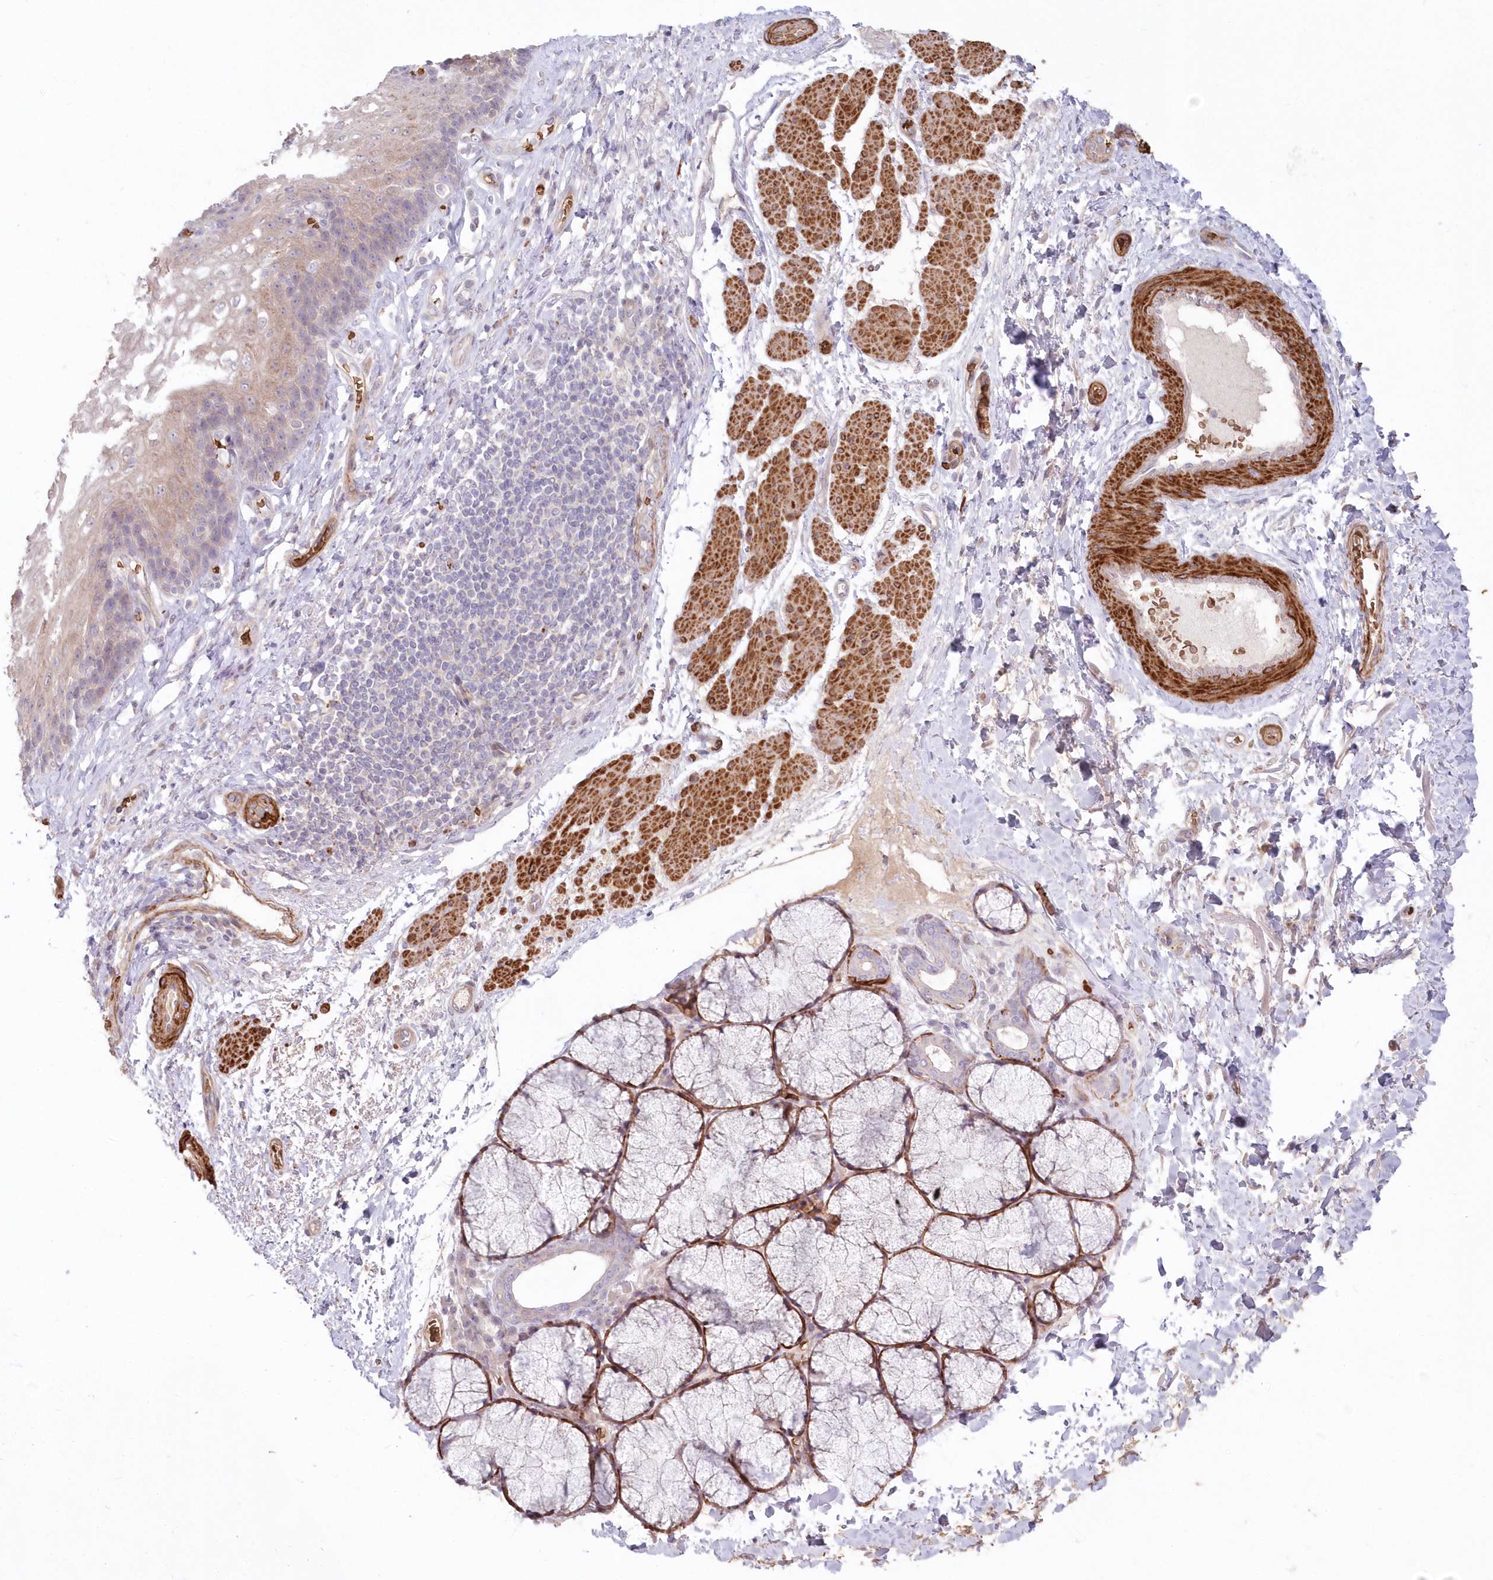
{"staining": {"intensity": "weak", "quantity": "<25%", "location": "cytoplasmic/membranous"}, "tissue": "esophagus", "cell_type": "Squamous epithelial cells", "image_type": "normal", "snomed": [{"axis": "morphology", "description": "Normal tissue, NOS"}, {"axis": "topography", "description": "Esophagus"}], "caption": "Immunohistochemical staining of normal esophagus reveals no significant staining in squamous epithelial cells. (IHC, brightfield microscopy, high magnification).", "gene": "SERINC1", "patient": {"sex": "male", "age": 54}}